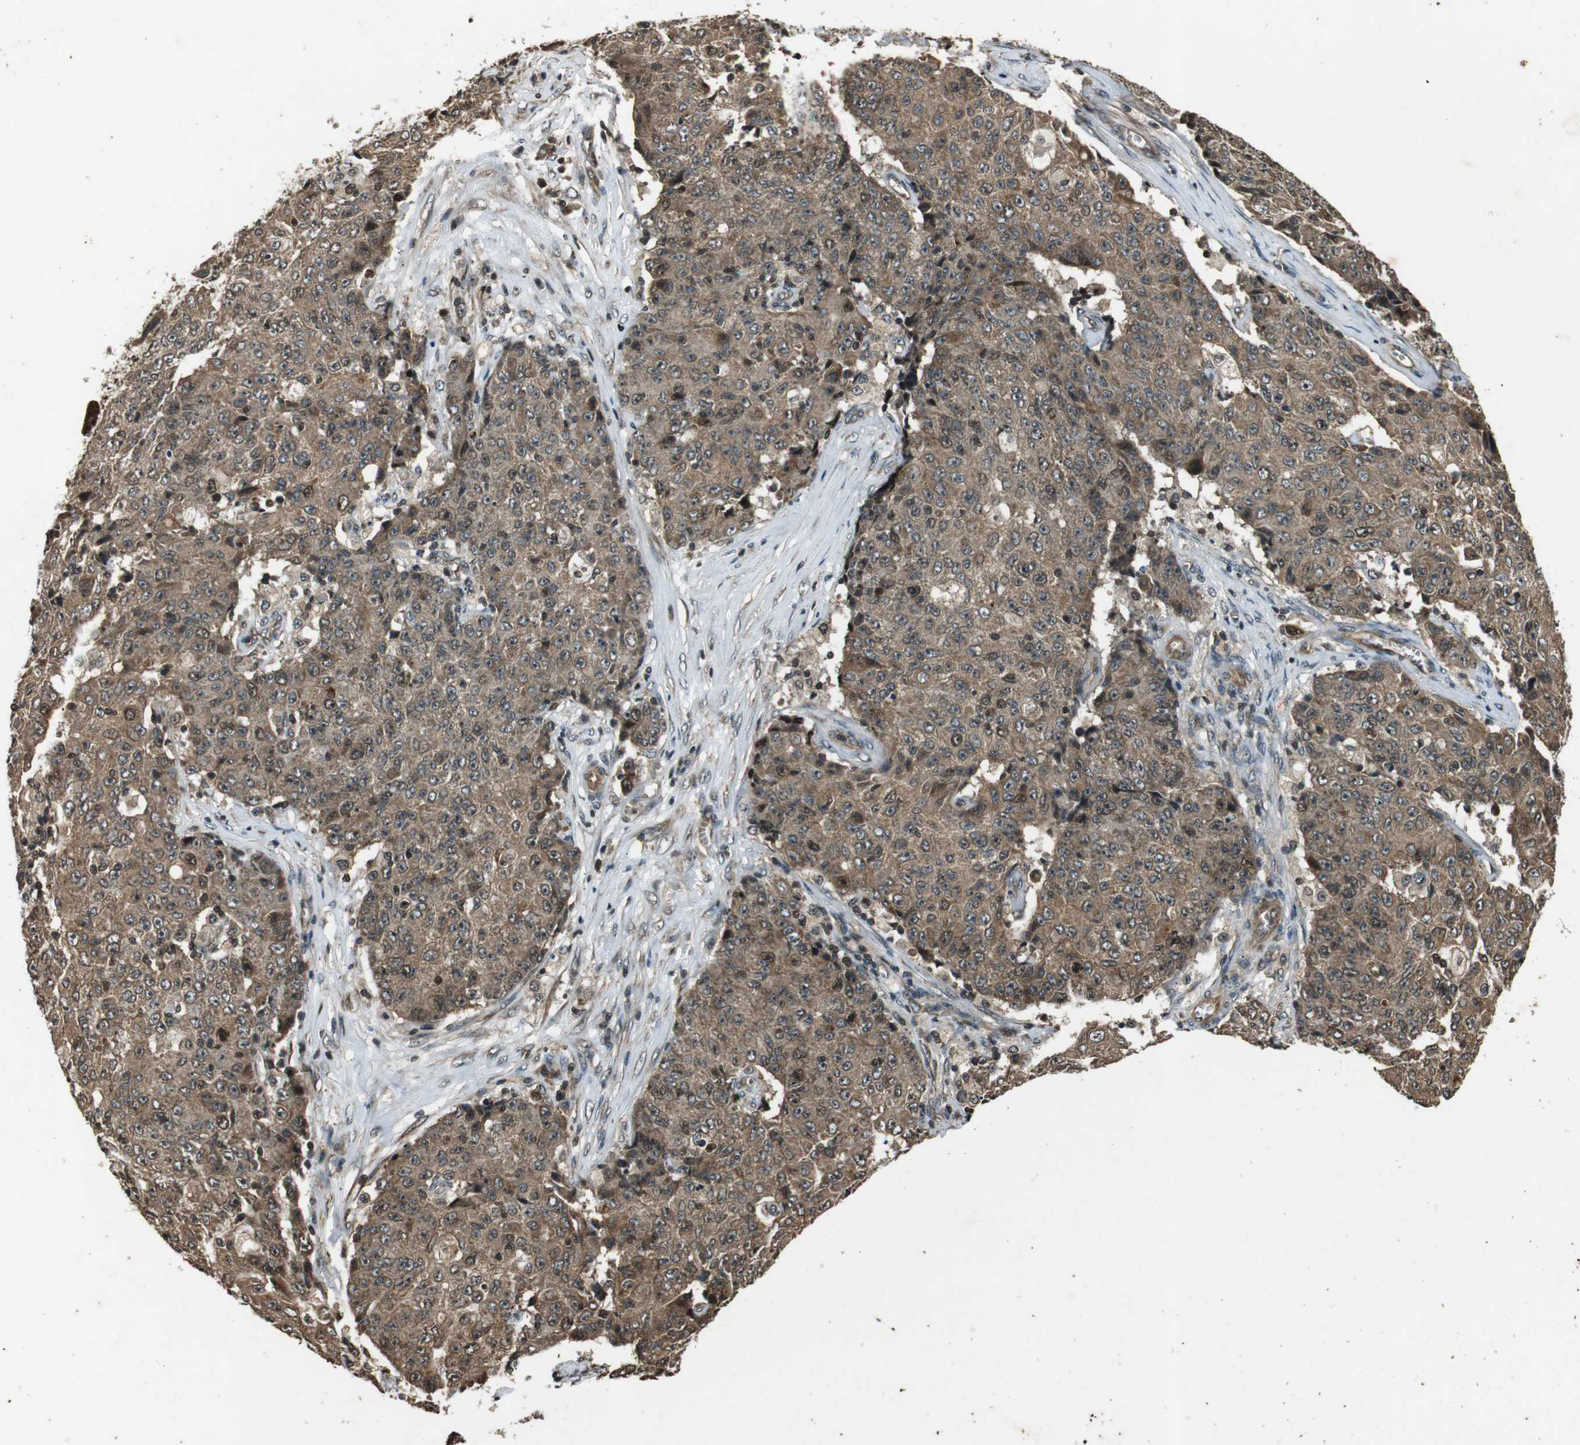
{"staining": {"intensity": "moderate", "quantity": ">75%", "location": "cytoplasmic/membranous"}, "tissue": "ovarian cancer", "cell_type": "Tumor cells", "image_type": "cancer", "snomed": [{"axis": "morphology", "description": "Carcinoma, endometroid"}, {"axis": "topography", "description": "Ovary"}], "caption": "Human ovarian endometroid carcinoma stained with a protein marker shows moderate staining in tumor cells.", "gene": "PLK2", "patient": {"sex": "female", "age": 42}}